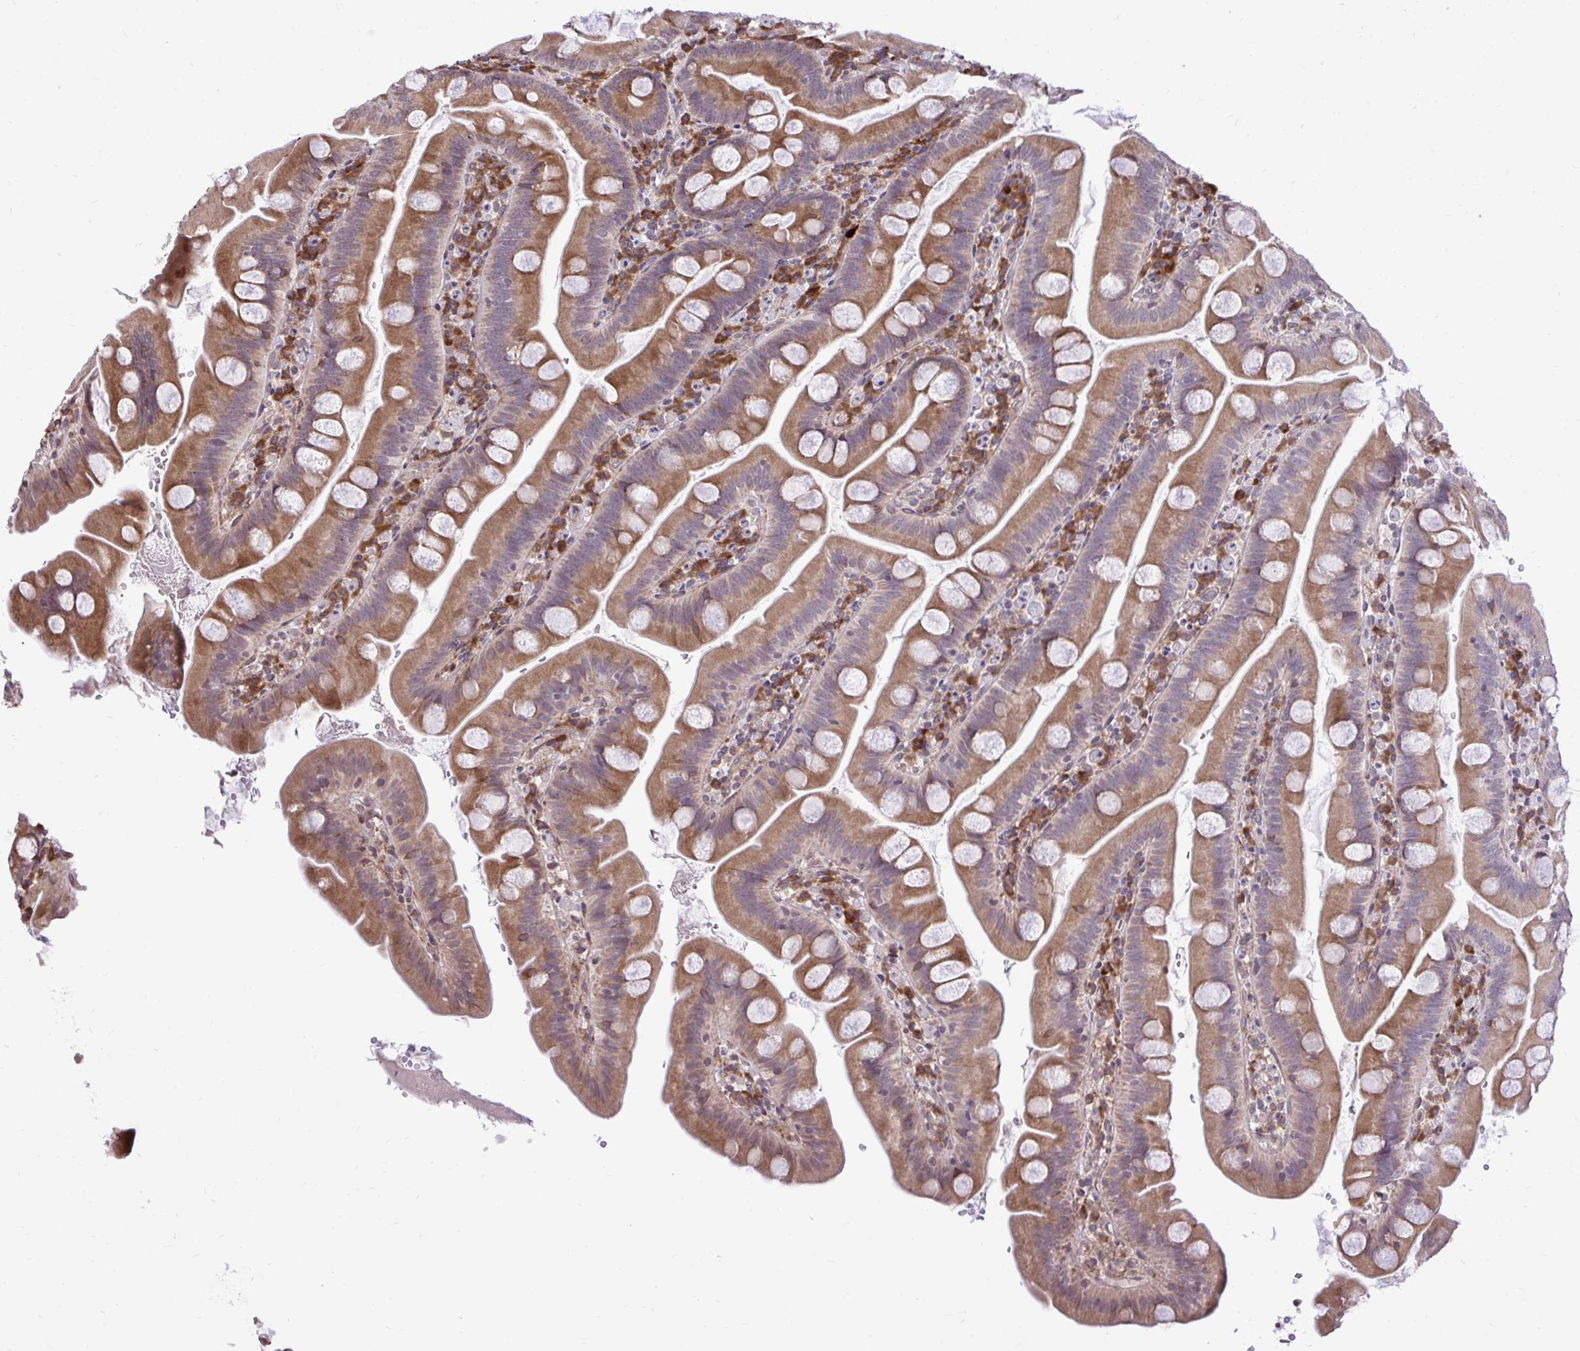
{"staining": {"intensity": "moderate", "quantity": ">75%", "location": "cytoplasmic/membranous"}, "tissue": "small intestine", "cell_type": "Glandular cells", "image_type": "normal", "snomed": [{"axis": "morphology", "description": "Normal tissue, NOS"}, {"axis": "topography", "description": "Small intestine"}], "caption": "Immunohistochemical staining of unremarkable small intestine demonstrates moderate cytoplasmic/membranous protein positivity in about >75% of glandular cells. (Stains: DAB (3,3'-diaminobenzidine) in brown, nuclei in blue, Microscopy: brightfield microscopy at high magnification).", "gene": "METTL9", "patient": {"sex": "female", "age": 68}}